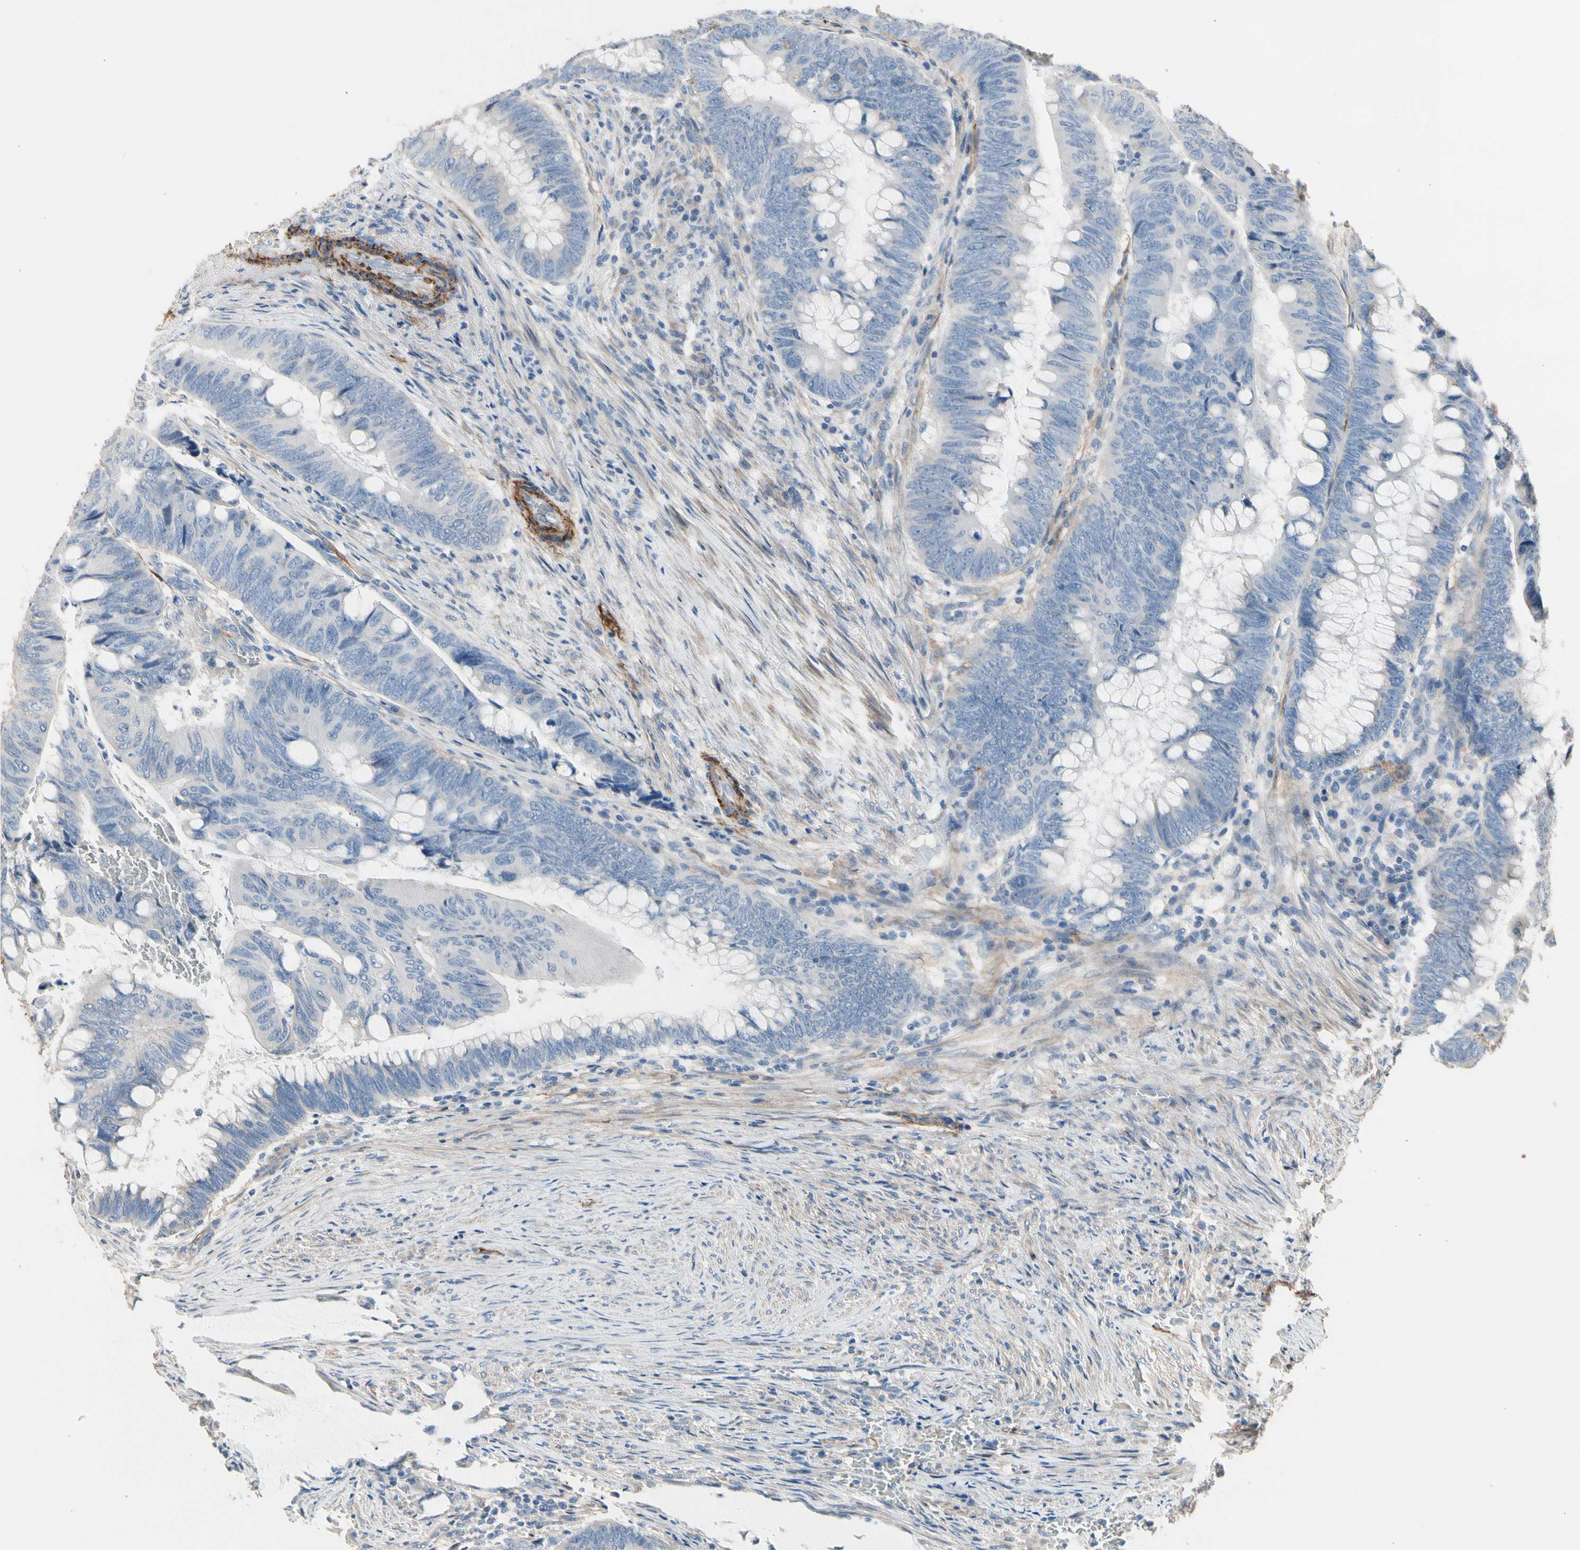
{"staining": {"intensity": "negative", "quantity": "none", "location": "none"}, "tissue": "colorectal cancer", "cell_type": "Tumor cells", "image_type": "cancer", "snomed": [{"axis": "morphology", "description": "Normal tissue, NOS"}, {"axis": "morphology", "description": "Adenocarcinoma, NOS"}, {"axis": "topography", "description": "Rectum"}, {"axis": "topography", "description": "Peripheral nerve tissue"}], "caption": "High magnification brightfield microscopy of adenocarcinoma (colorectal) stained with DAB (brown) and counterstained with hematoxylin (blue): tumor cells show no significant expression.", "gene": "SUSD2", "patient": {"sex": "male", "age": 92}}